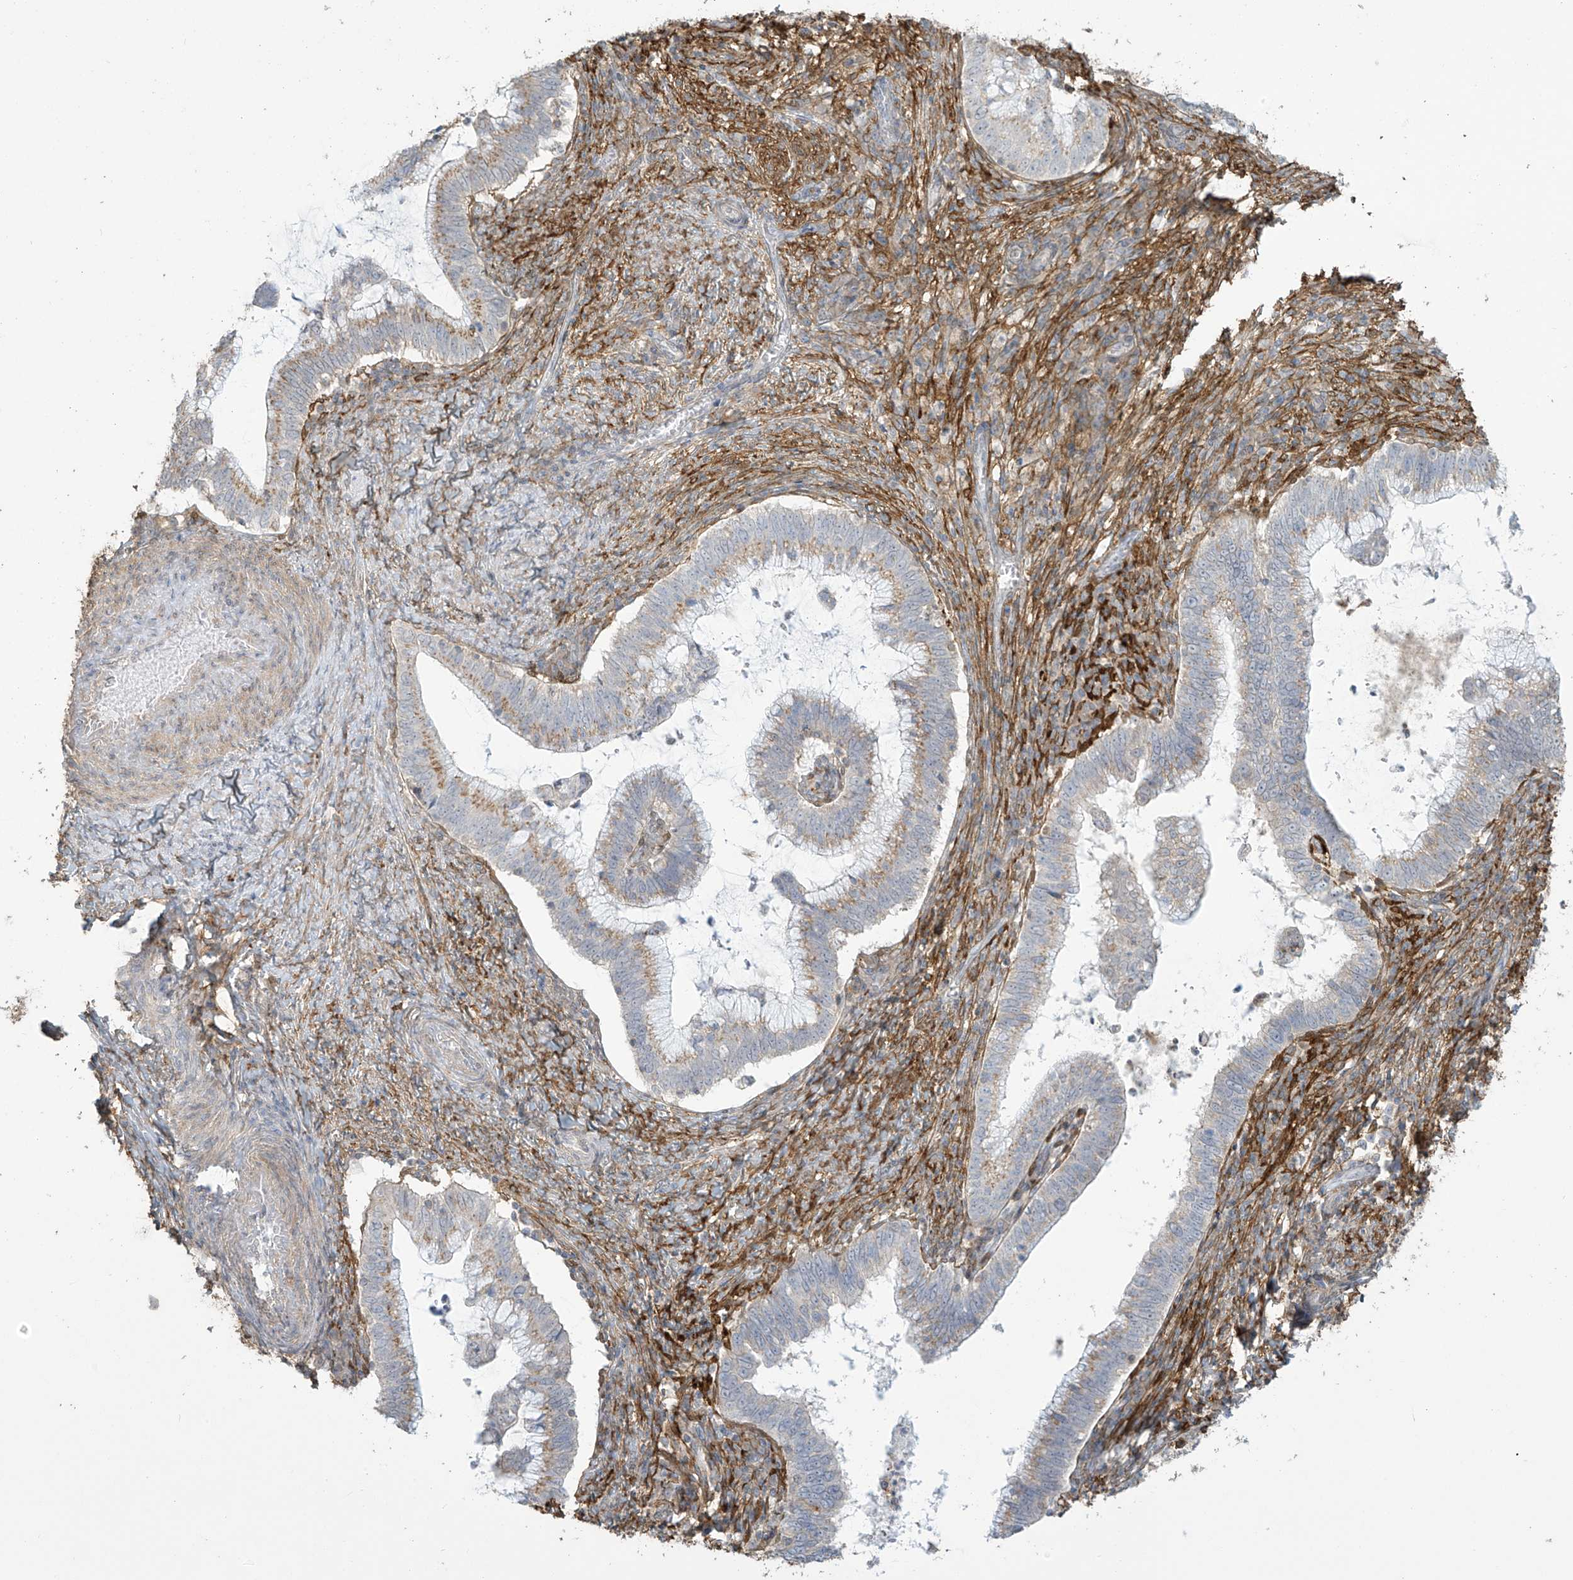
{"staining": {"intensity": "weak", "quantity": "25%-75%", "location": "cytoplasmic/membranous"}, "tissue": "cervical cancer", "cell_type": "Tumor cells", "image_type": "cancer", "snomed": [{"axis": "morphology", "description": "Adenocarcinoma, NOS"}, {"axis": "topography", "description": "Cervix"}], "caption": "A photomicrograph of adenocarcinoma (cervical) stained for a protein displays weak cytoplasmic/membranous brown staining in tumor cells.", "gene": "TAGAP", "patient": {"sex": "female", "age": 36}}